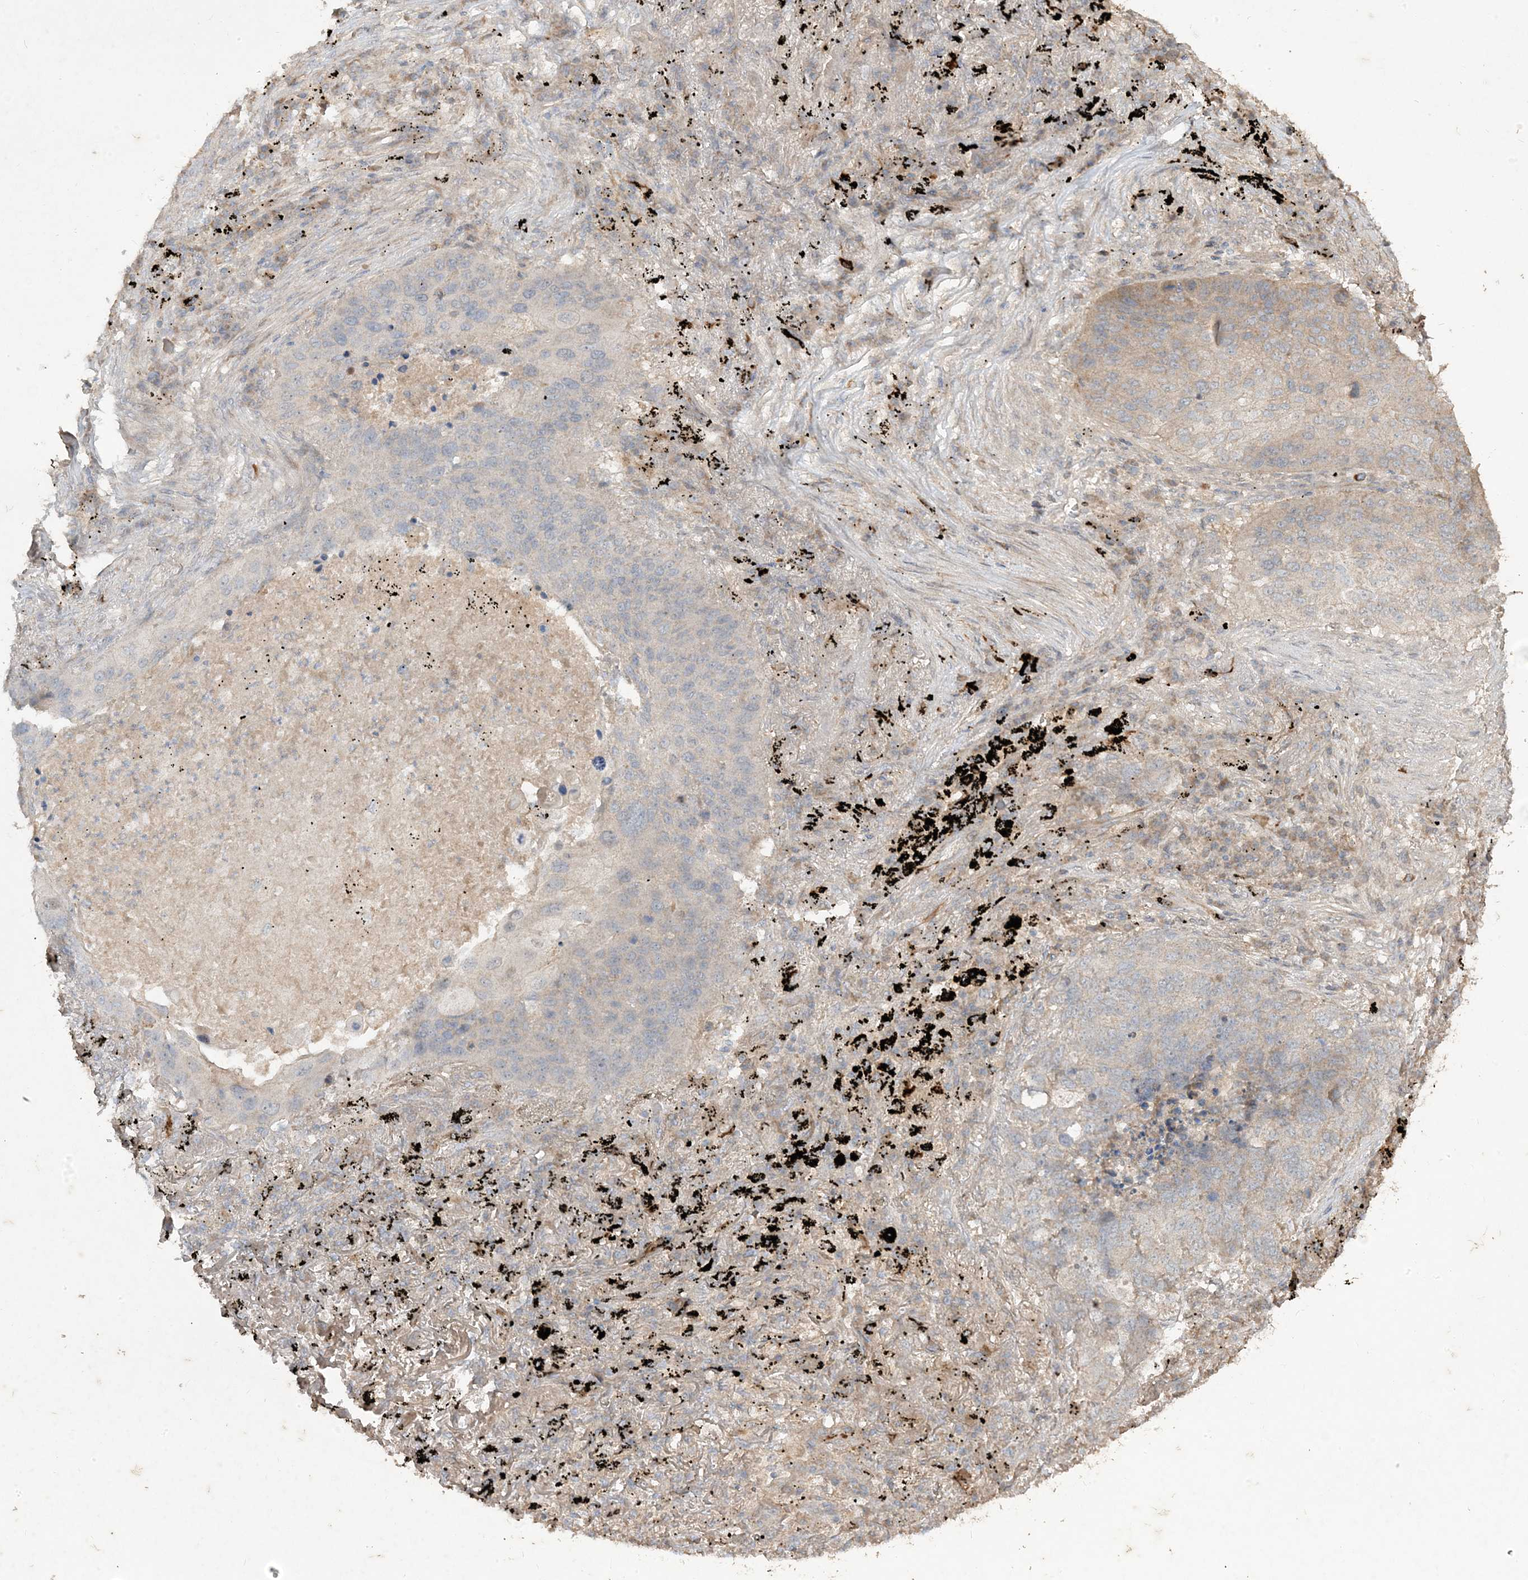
{"staining": {"intensity": "weak", "quantity": "<25%", "location": "cytoplasmic/membranous"}, "tissue": "lung cancer", "cell_type": "Tumor cells", "image_type": "cancer", "snomed": [{"axis": "morphology", "description": "Squamous cell carcinoma, NOS"}, {"axis": "topography", "description": "Lung"}], "caption": "This micrograph is of lung cancer (squamous cell carcinoma) stained with immunohistochemistry to label a protein in brown with the nuclei are counter-stained blue. There is no staining in tumor cells.", "gene": "RGL4", "patient": {"sex": "female", "age": 63}}